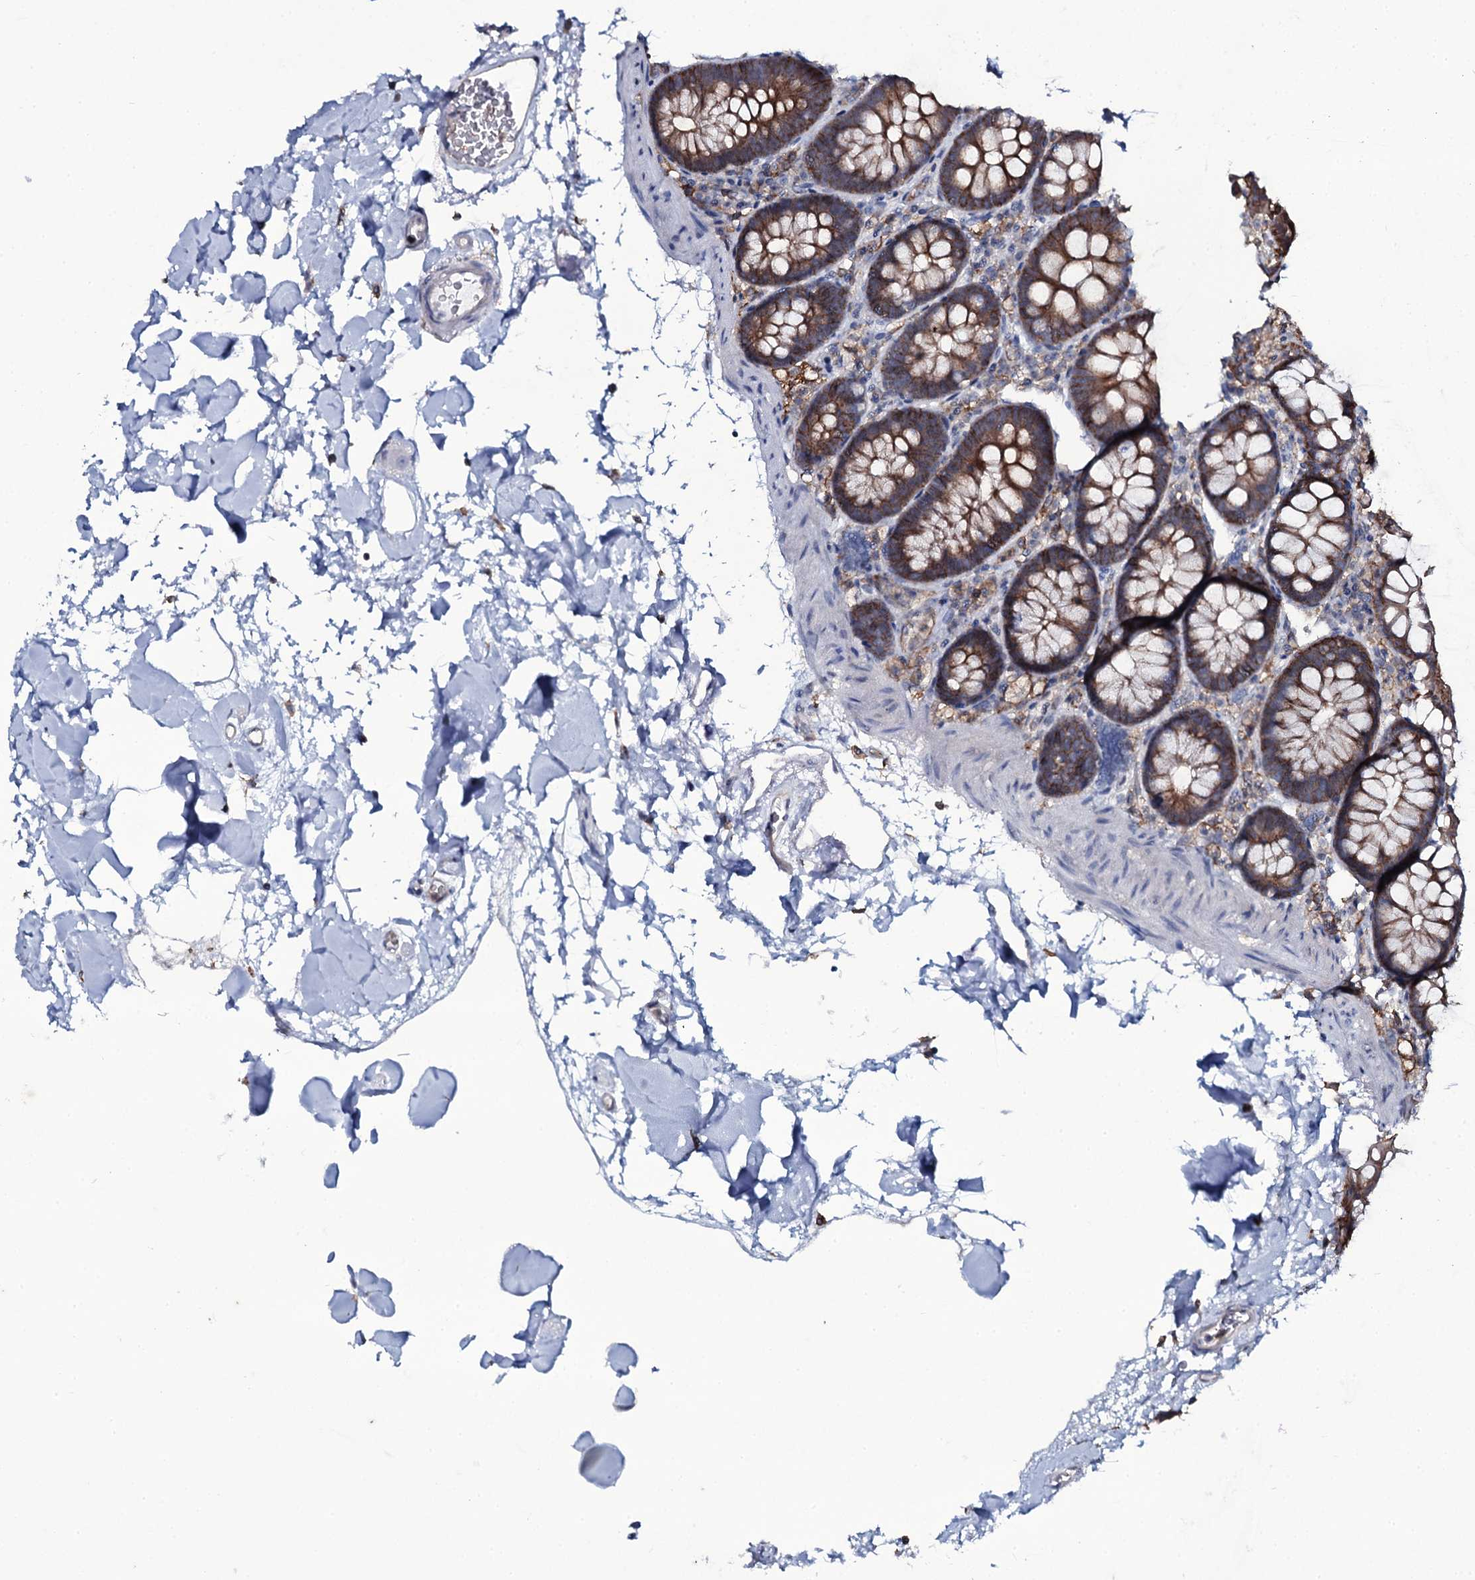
{"staining": {"intensity": "negative", "quantity": "none", "location": "none"}, "tissue": "colon", "cell_type": "Endothelial cells", "image_type": "normal", "snomed": [{"axis": "morphology", "description": "Normal tissue, NOS"}, {"axis": "topography", "description": "Colon"}], "caption": "Endothelial cells show no significant positivity in normal colon. (DAB IHC visualized using brightfield microscopy, high magnification).", "gene": "SNAP23", "patient": {"sex": "male", "age": 75}}